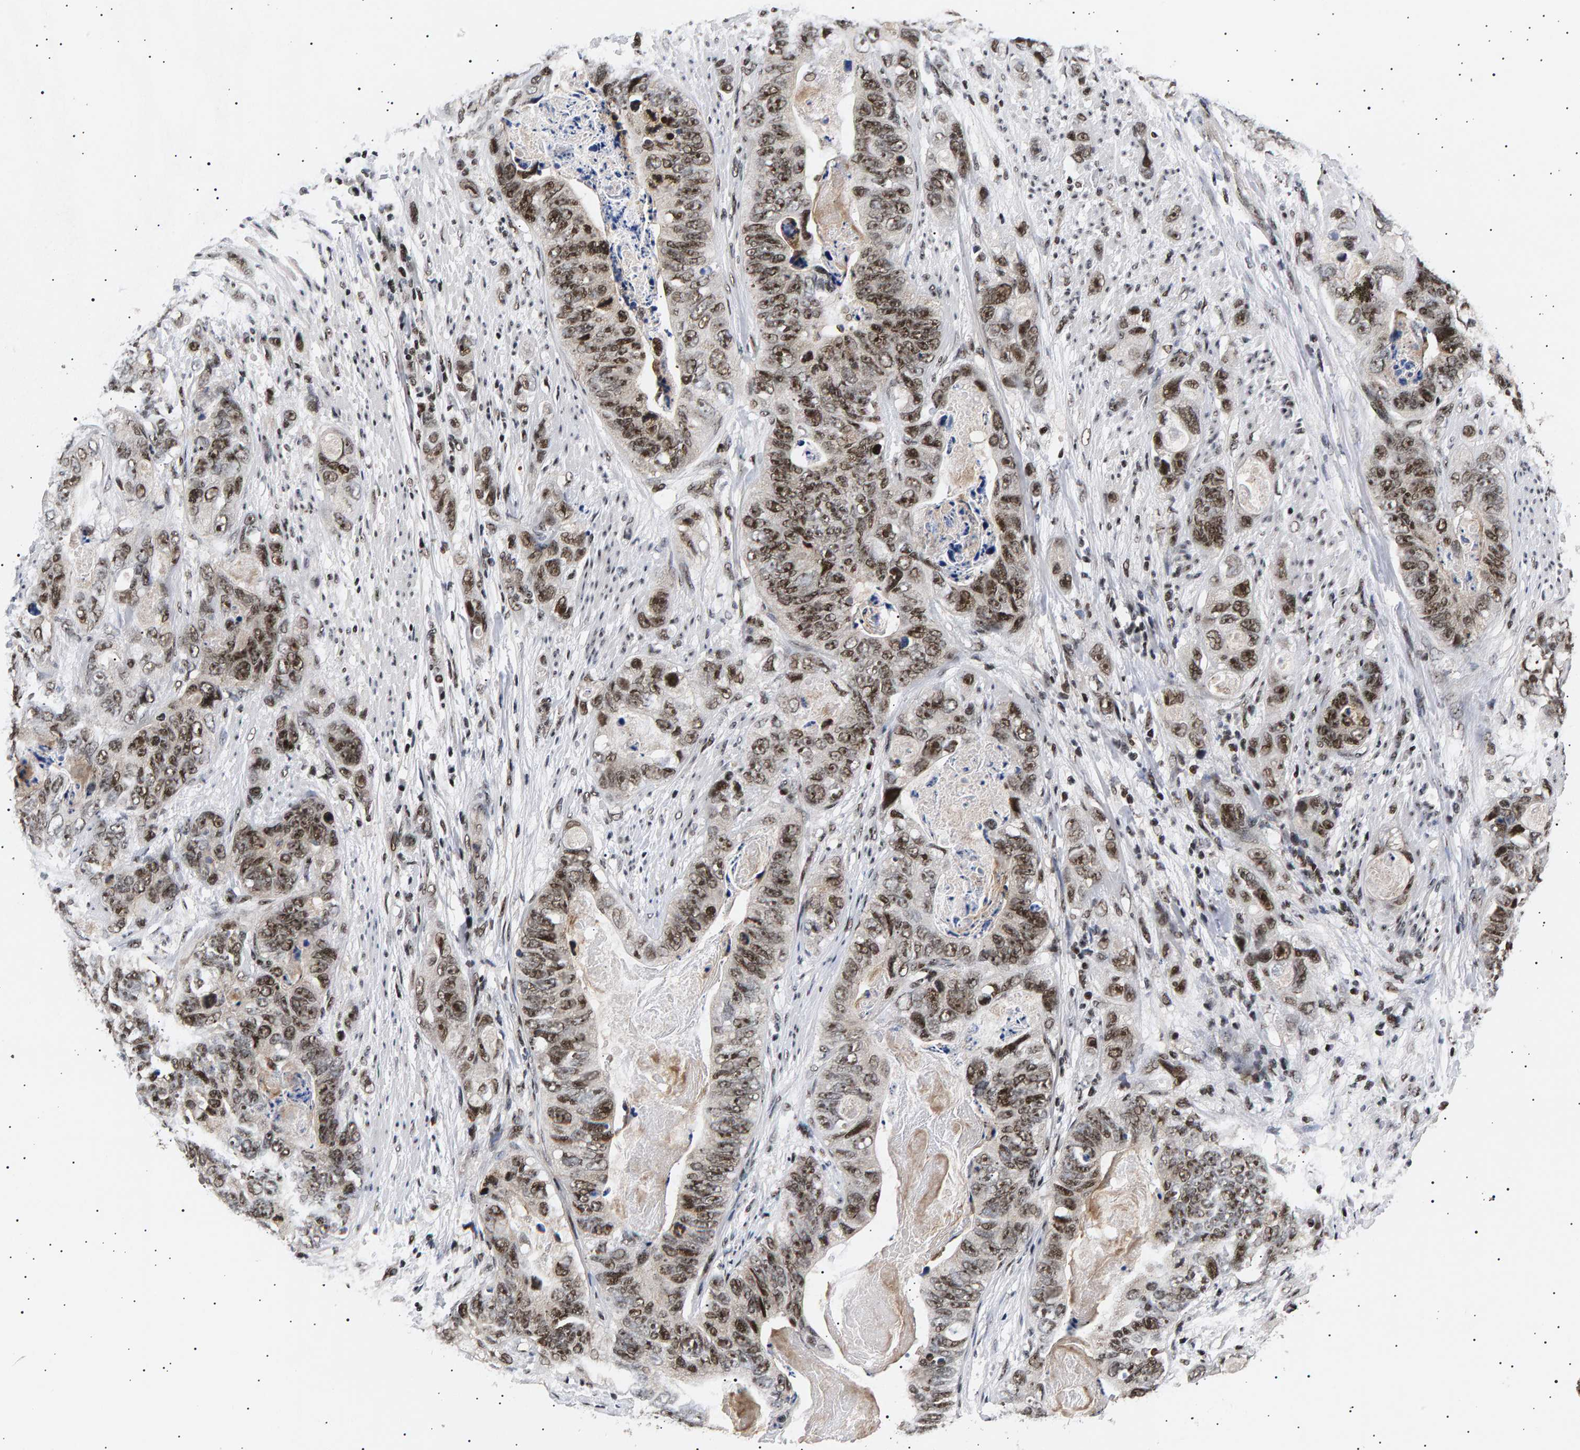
{"staining": {"intensity": "moderate", "quantity": ">75%", "location": "nuclear"}, "tissue": "stomach cancer", "cell_type": "Tumor cells", "image_type": "cancer", "snomed": [{"axis": "morphology", "description": "Adenocarcinoma, NOS"}, {"axis": "topography", "description": "Stomach"}], "caption": "Stomach adenocarcinoma stained with IHC reveals moderate nuclear expression in approximately >75% of tumor cells.", "gene": "ANKRD40", "patient": {"sex": "female", "age": 89}}